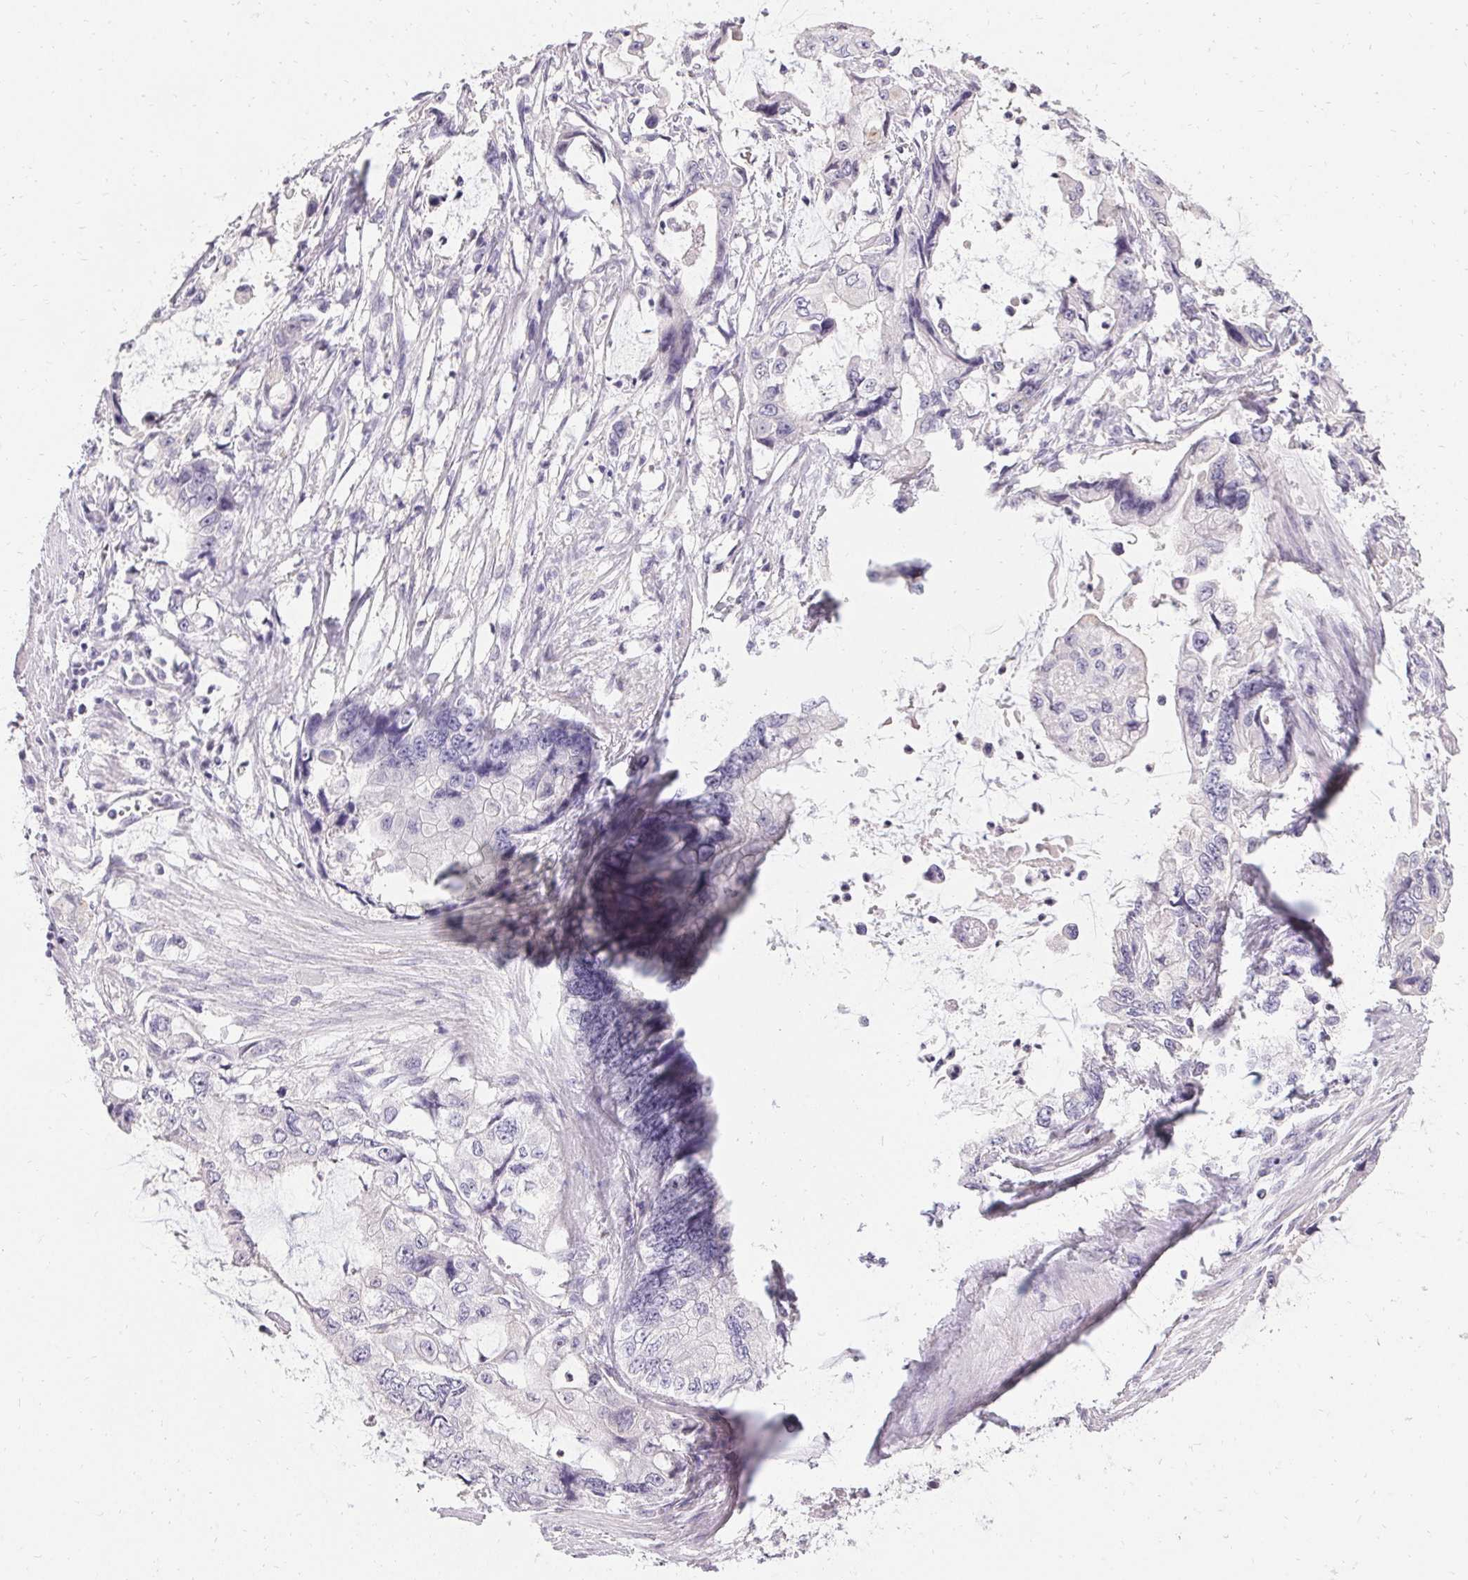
{"staining": {"intensity": "negative", "quantity": "none", "location": "none"}, "tissue": "stomach cancer", "cell_type": "Tumor cells", "image_type": "cancer", "snomed": [{"axis": "morphology", "description": "Adenocarcinoma, NOS"}, {"axis": "topography", "description": "Pancreas"}, {"axis": "topography", "description": "Stomach, upper"}, {"axis": "topography", "description": "Stomach"}], "caption": "Image shows no significant protein positivity in tumor cells of stomach cancer (adenocarcinoma). Brightfield microscopy of immunohistochemistry stained with DAB (brown) and hematoxylin (blue), captured at high magnification.", "gene": "PMEL", "patient": {"sex": "male", "age": 77}}